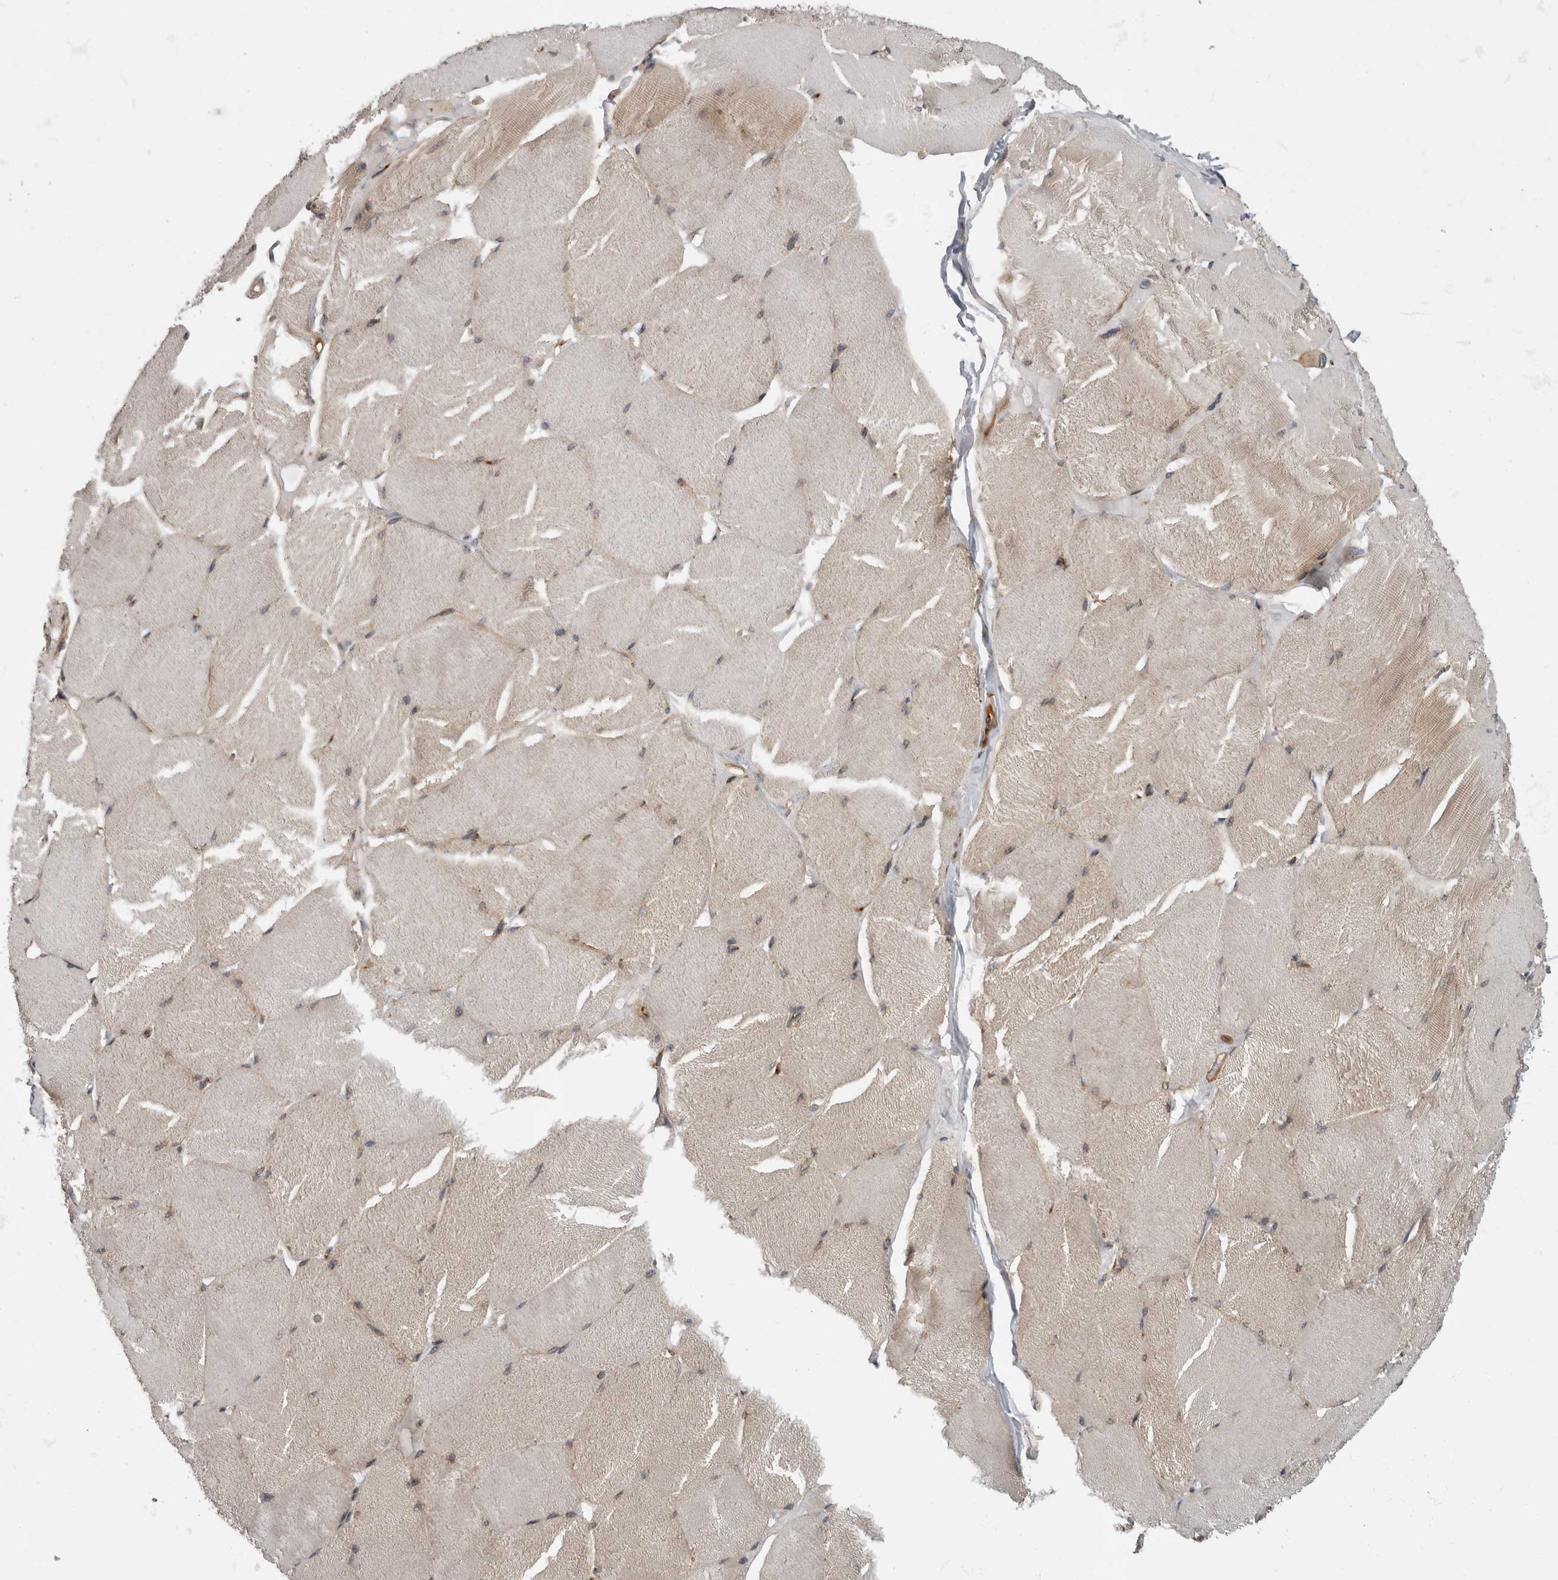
{"staining": {"intensity": "weak", "quantity": "25%-75%", "location": "cytoplasmic/membranous"}, "tissue": "skeletal muscle", "cell_type": "Myocytes", "image_type": "normal", "snomed": [{"axis": "morphology", "description": "Normal tissue, NOS"}, {"axis": "topography", "description": "Skin"}, {"axis": "topography", "description": "Skeletal muscle"}], "caption": "High-power microscopy captured an immunohistochemistry (IHC) image of unremarkable skeletal muscle, revealing weak cytoplasmic/membranous expression in about 25%-75% of myocytes.", "gene": "HOOK3", "patient": {"sex": "male", "age": 83}}